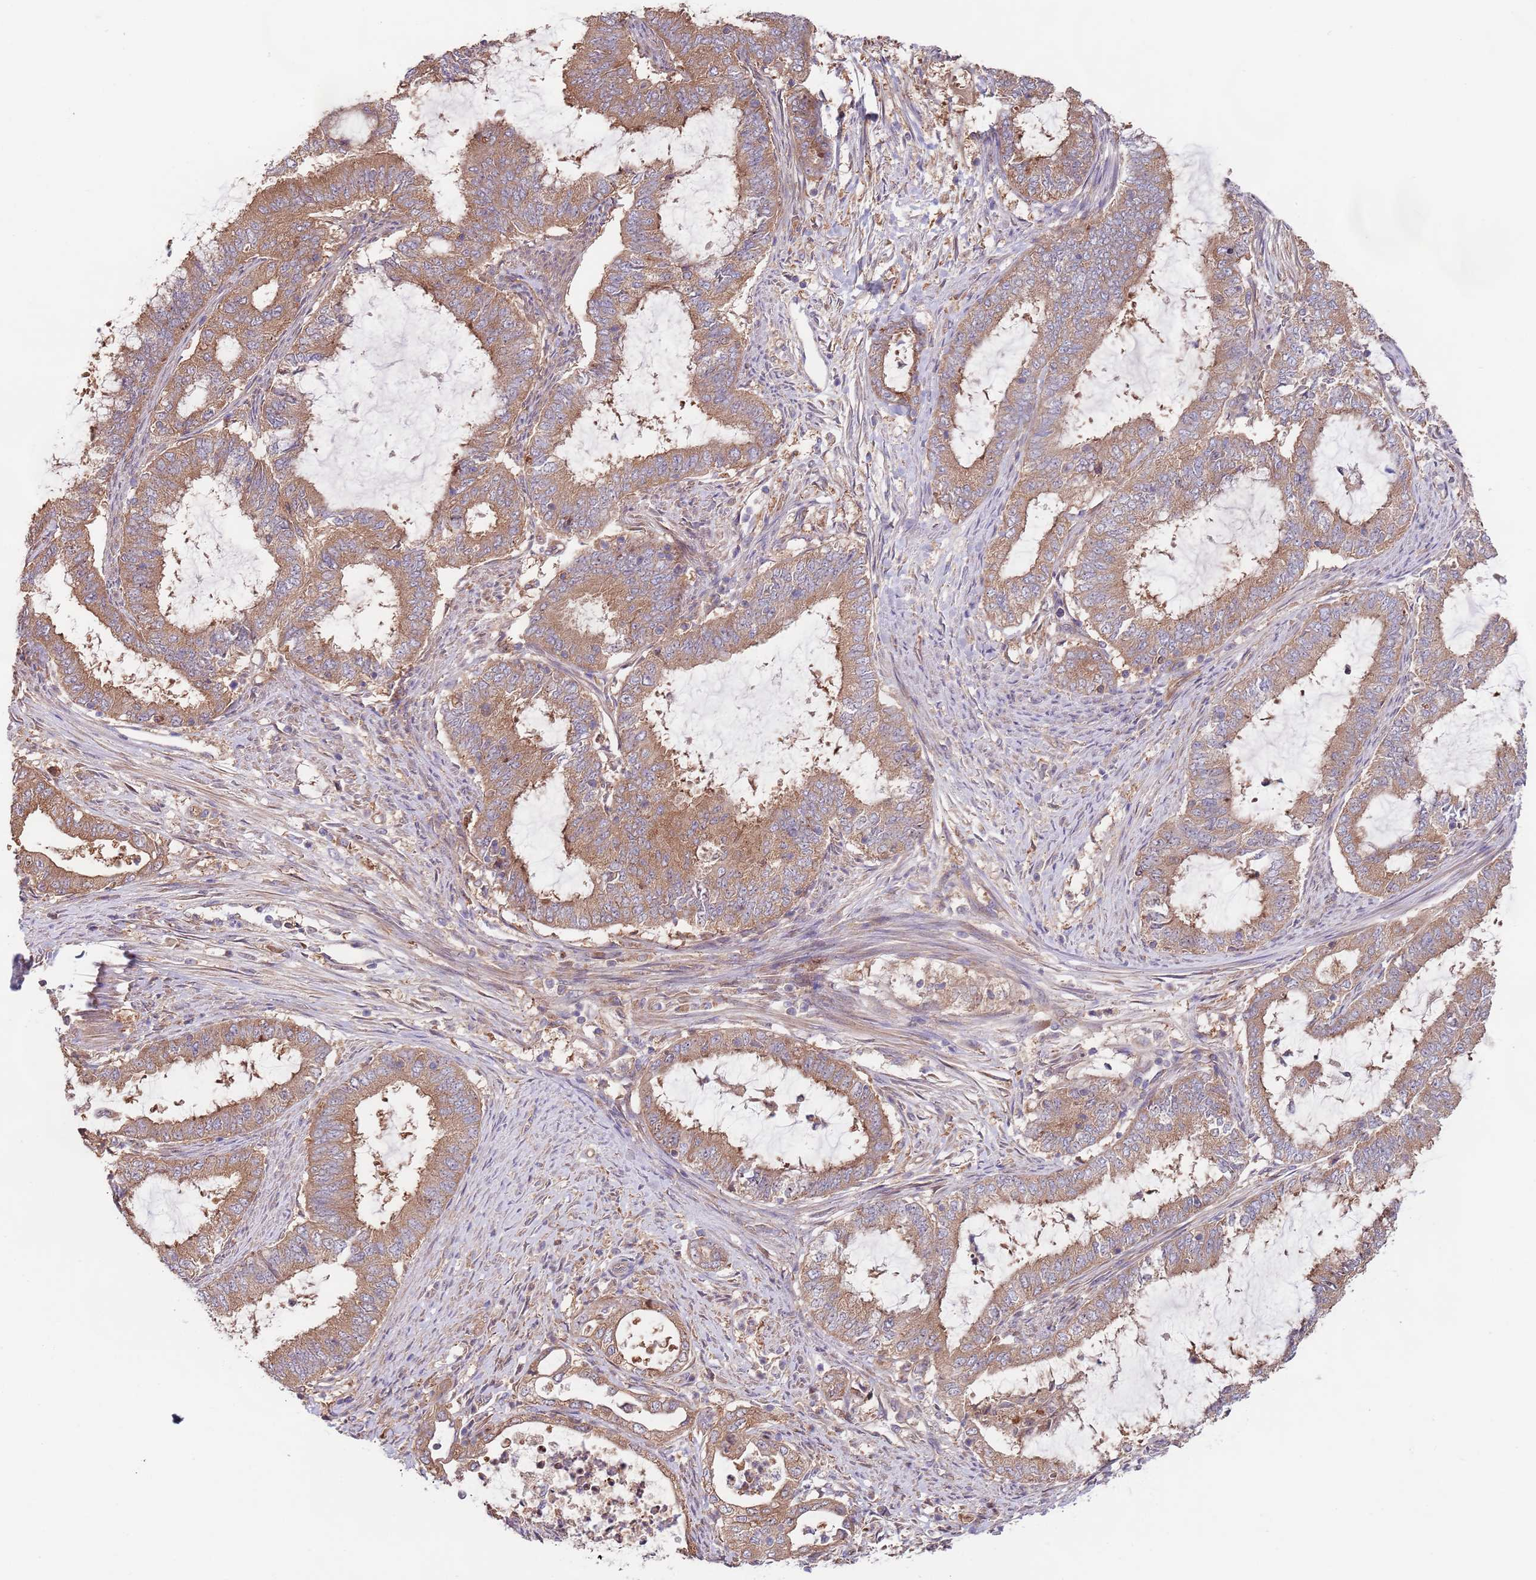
{"staining": {"intensity": "moderate", "quantity": ">75%", "location": "cytoplasmic/membranous"}, "tissue": "endometrial cancer", "cell_type": "Tumor cells", "image_type": "cancer", "snomed": [{"axis": "morphology", "description": "Adenocarcinoma, NOS"}, {"axis": "topography", "description": "Endometrium"}], "caption": "Endometrial cancer (adenocarcinoma) stained with DAB IHC shows medium levels of moderate cytoplasmic/membranous positivity in approximately >75% of tumor cells.", "gene": "EIF3F", "patient": {"sex": "female", "age": 51}}